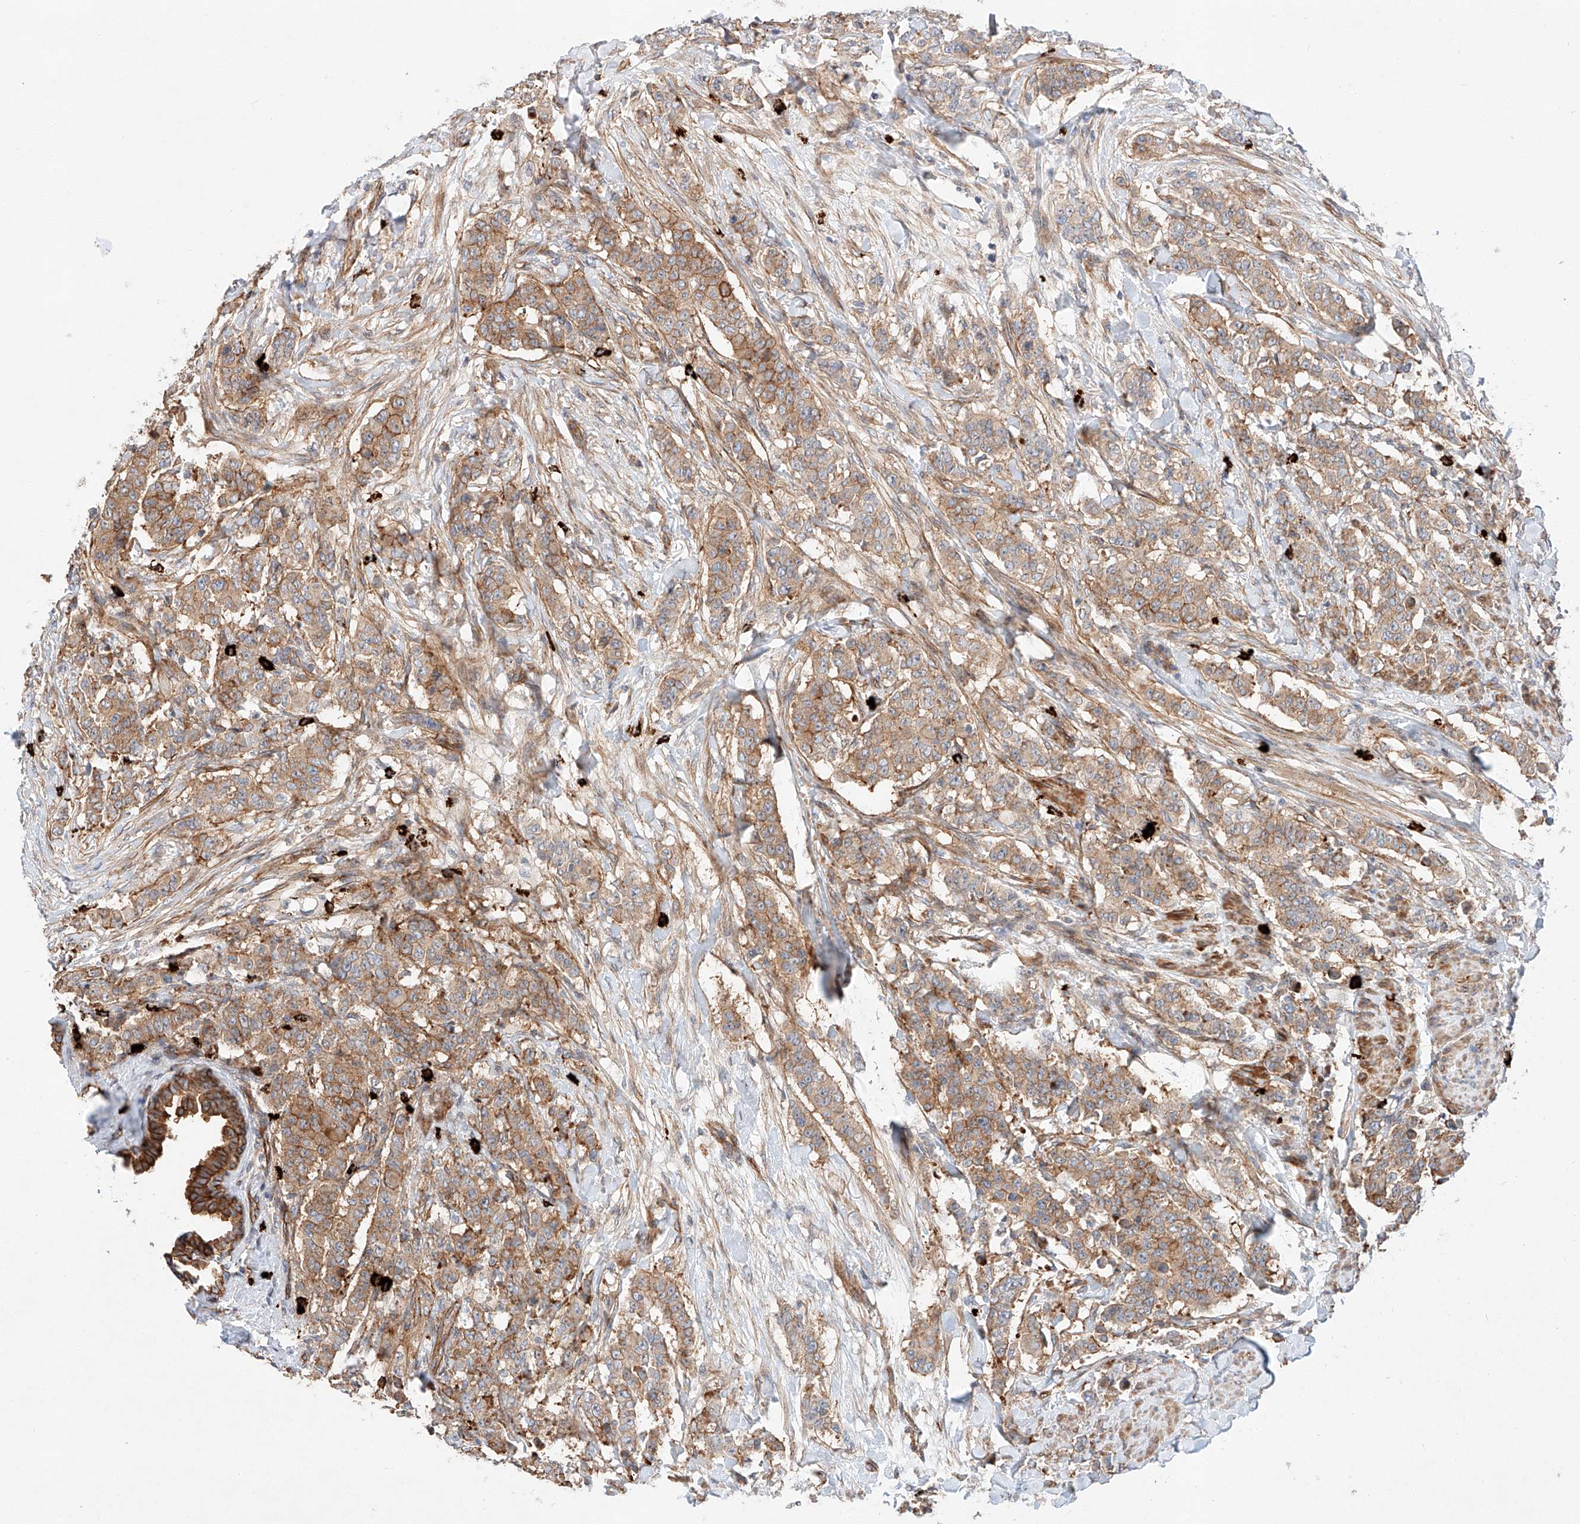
{"staining": {"intensity": "moderate", "quantity": ">75%", "location": "cytoplasmic/membranous"}, "tissue": "breast cancer", "cell_type": "Tumor cells", "image_type": "cancer", "snomed": [{"axis": "morphology", "description": "Duct carcinoma"}, {"axis": "topography", "description": "Breast"}], "caption": "This is an image of immunohistochemistry (IHC) staining of invasive ductal carcinoma (breast), which shows moderate staining in the cytoplasmic/membranous of tumor cells.", "gene": "MINDY4", "patient": {"sex": "female", "age": 40}}